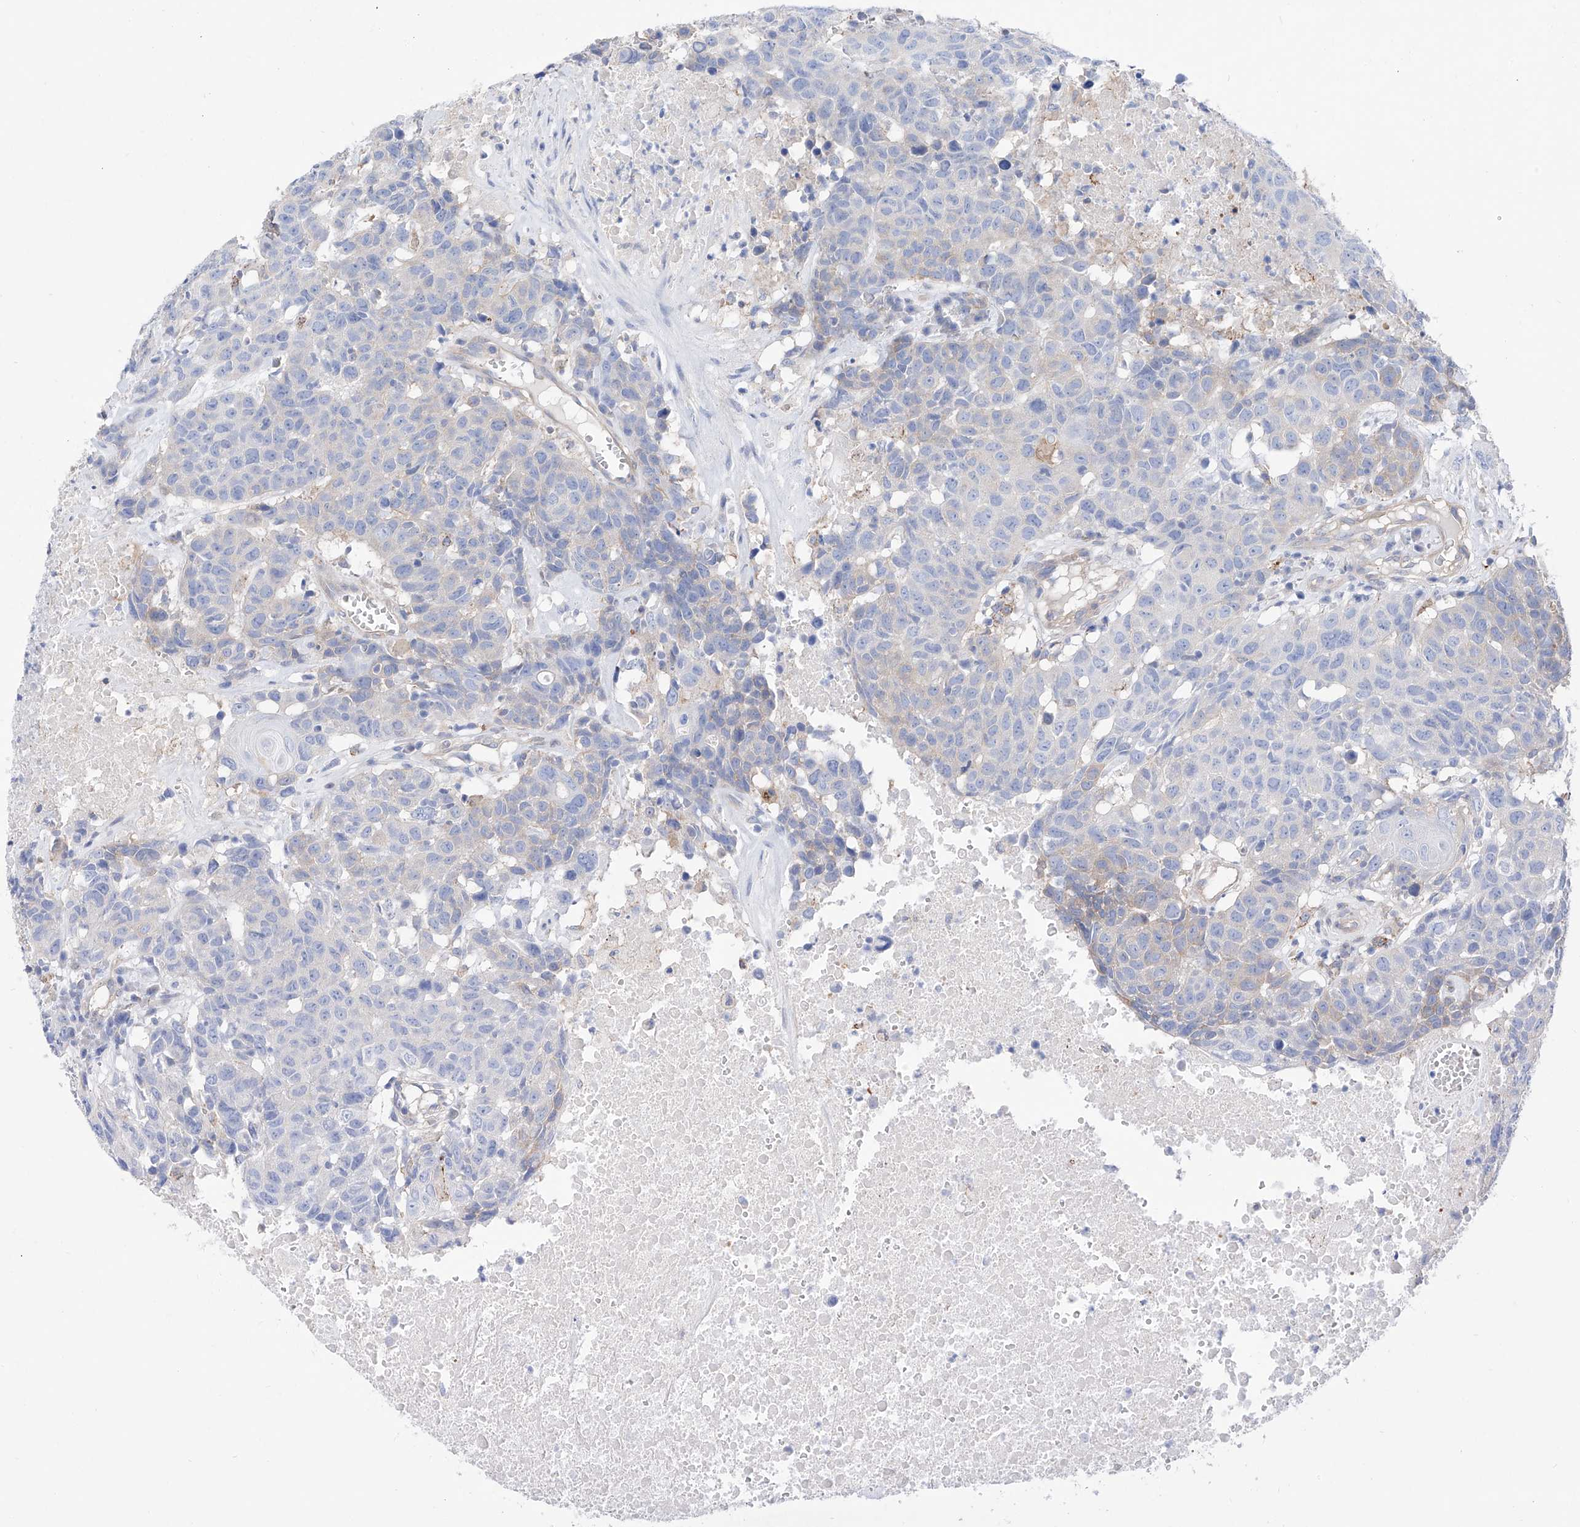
{"staining": {"intensity": "negative", "quantity": "none", "location": "none"}, "tissue": "head and neck cancer", "cell_type": "Tumor cells", "image_type": "cancer", "snomed": [{"axis": "morphology", "description": "Squamous cell carcinoma, NOS"}, {"axis": "topography", "description": "Head-Neck"}], "caption": "Tumor cells are negative for brown protein staining in squamous cell carcinoma (head and neck).", "gene": "ZNF653", "patient": {"sex": "male", "age": 66}}